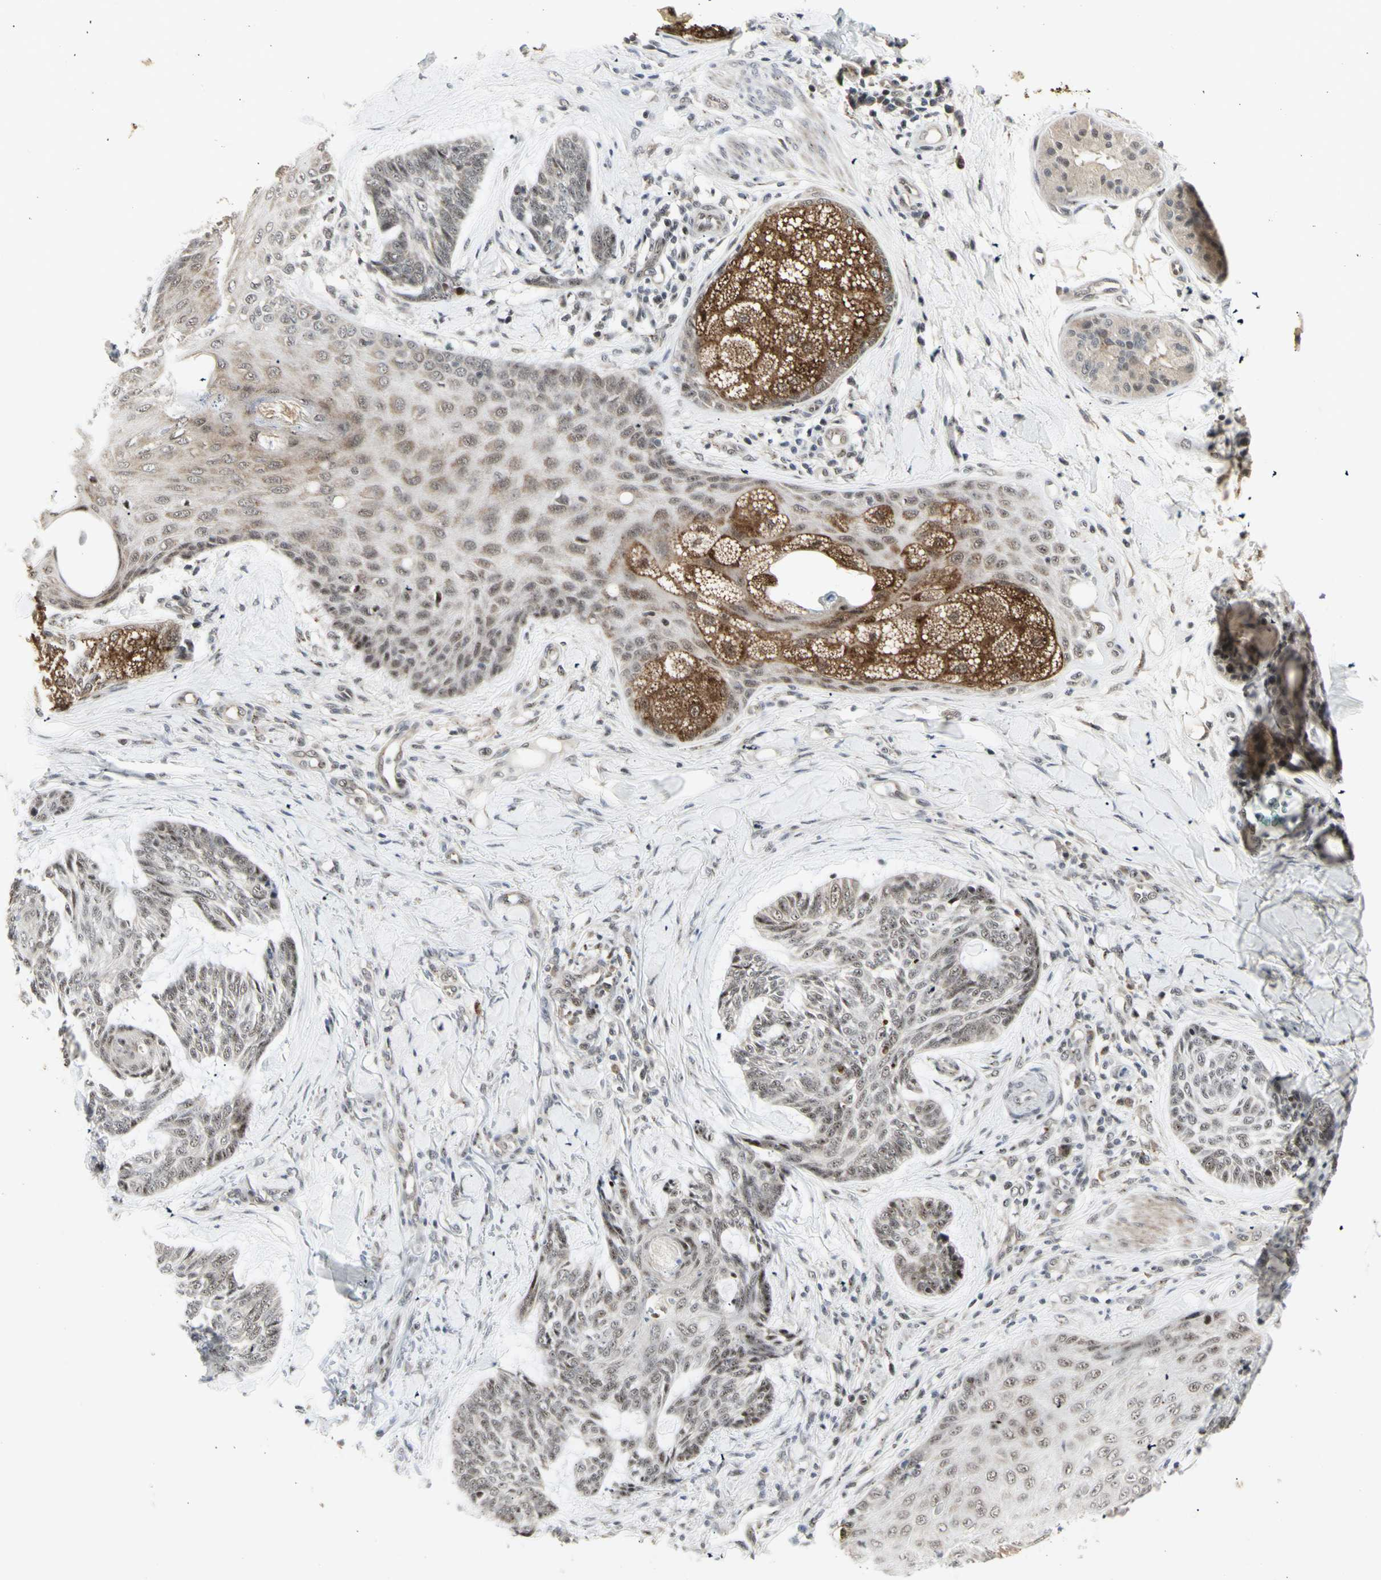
{"staining": {"intensity": "weak", "quantity": ">75%", "location": "nuclear"}, "tissue": "skin cancer", "cell_type": "Tumor cells", "image_type": "cancer", "snomed": [{"axis": "morphology", "description": "Basal cell carcinoma"}, {"axis": "topography", "description": "Skin"}], "caption": "The histopathology image reveals staining of skin cancer (basal cell carcinoma), revealing weak nuclear protein staining (brown color) within tumor cells.", "gene": "DHRS7B", "patient": {"sex": "male", "age": 43}}